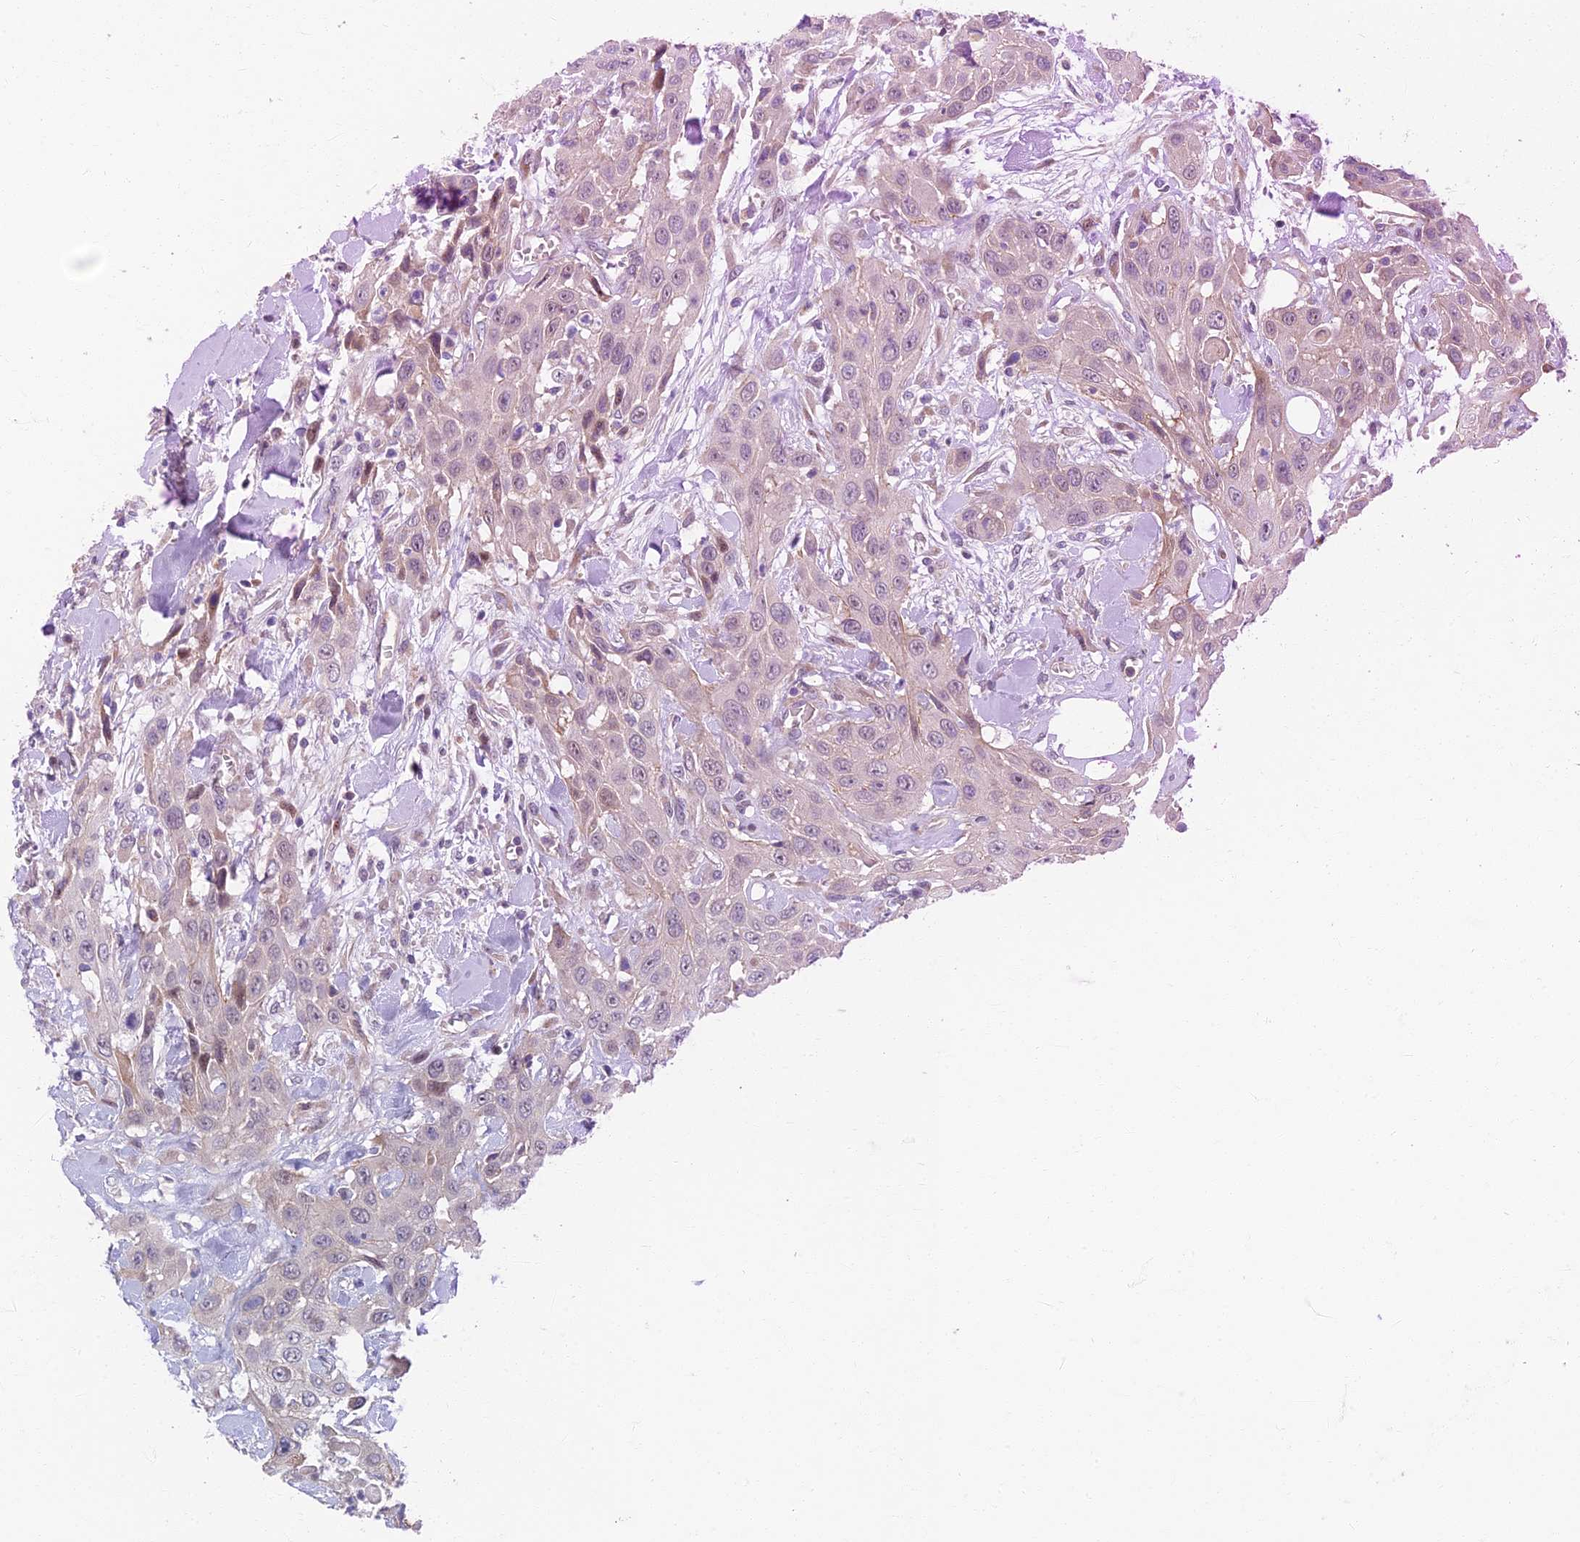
{"staining": {"intensity": "negative", "quantity": "none", "location": "none"}, "tissue": "head and neck cancer", "cell_type": "Tumor cells", "image_type": "cancer", "snomed": [{"axis": "morphology", "description": "Squamous cell carcinoma, NOS"}, {"axis": "topography", "description": "Head-Neck"}], "caption": "This is an immunohistochemistry (IHC) photomicrograph of head and neck squamous cell carcinoma. There is no positivity in tumor cells.", "gene": "RHBDL2", "patient": {"sex": "male", "age": 81}}